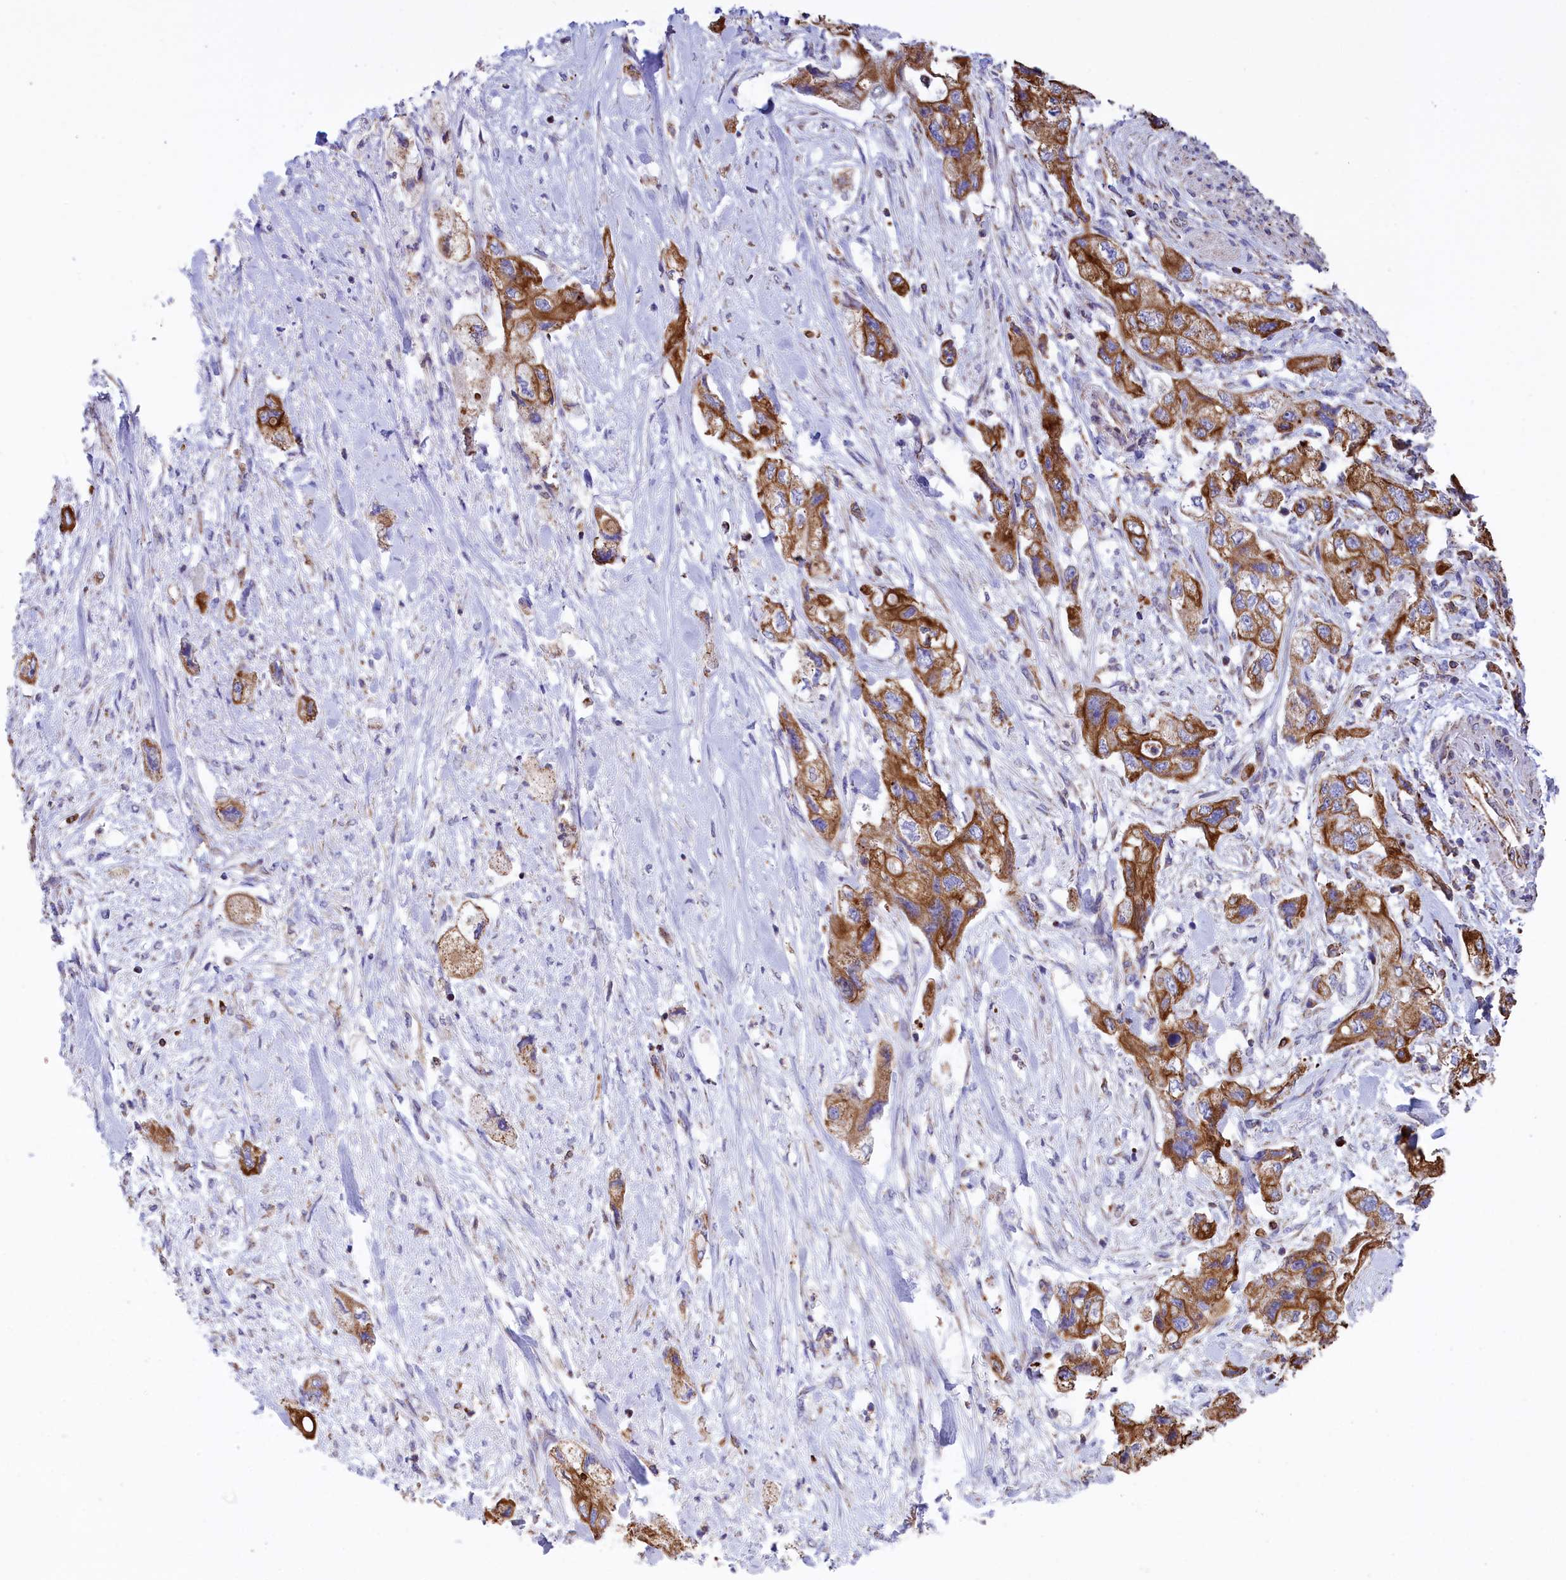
{"staining": {"intensity": "moderate", "quantity": ">75%", "location": "cytoplasmic/membranous"}, "tissue": "pancreatic cancer", "cell_type": "Tumor cells", "image_type": "cancer", "snomed": [{"axis": "morphology", "description": "Adenocarcinoma, NOS"}, {"axis": "topography", "description": "Pancreas"}], "caption": "Immunohistochemistry (IHC) histopathology image of neoplastic tissue: human adenocarcinoma (pancreatic) stained using immunohistochemistry shows medium levels of moderate protein expression localized specifically in the cytoplasmic/membranous of tumor cells, appearing as a cytoplasmic/membranous brown color.", "gene": "GATB", "patient": {"sex": "female", "age": 73}}